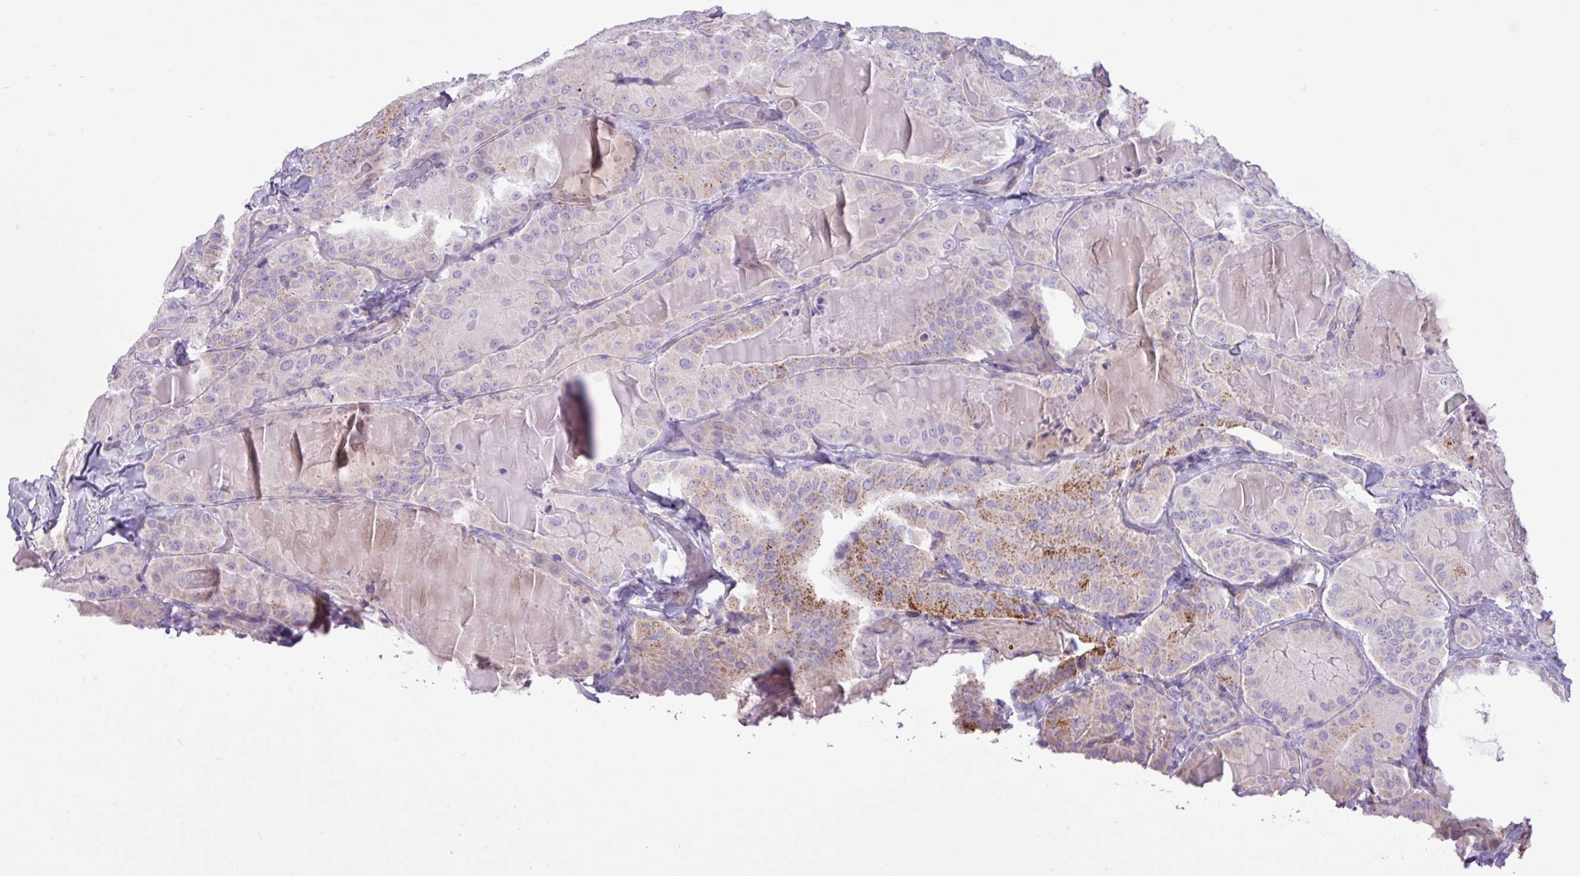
{"staining": {"intensity": "weak", "quantity": "<25%", "location": "cytoplasmic/membranous"}, "tissue": "thyroid cancer", "cell_type": "Tumor cells", "image_type": "cancer", "snomed": [{"axis": "morphology", "description": "Papillary adenocarcinoma, NOS"}, {"axis": "topography", "description": "Thyroid gland"}], "caption": "This is an immunohistochemistry (IHC) histopathology image of human thyroid cancer (papillary adenocarcinoma). There is no positivity in tumor cells.", "gene": "CD248", "patient": {"sex": "female", "age": 68}}